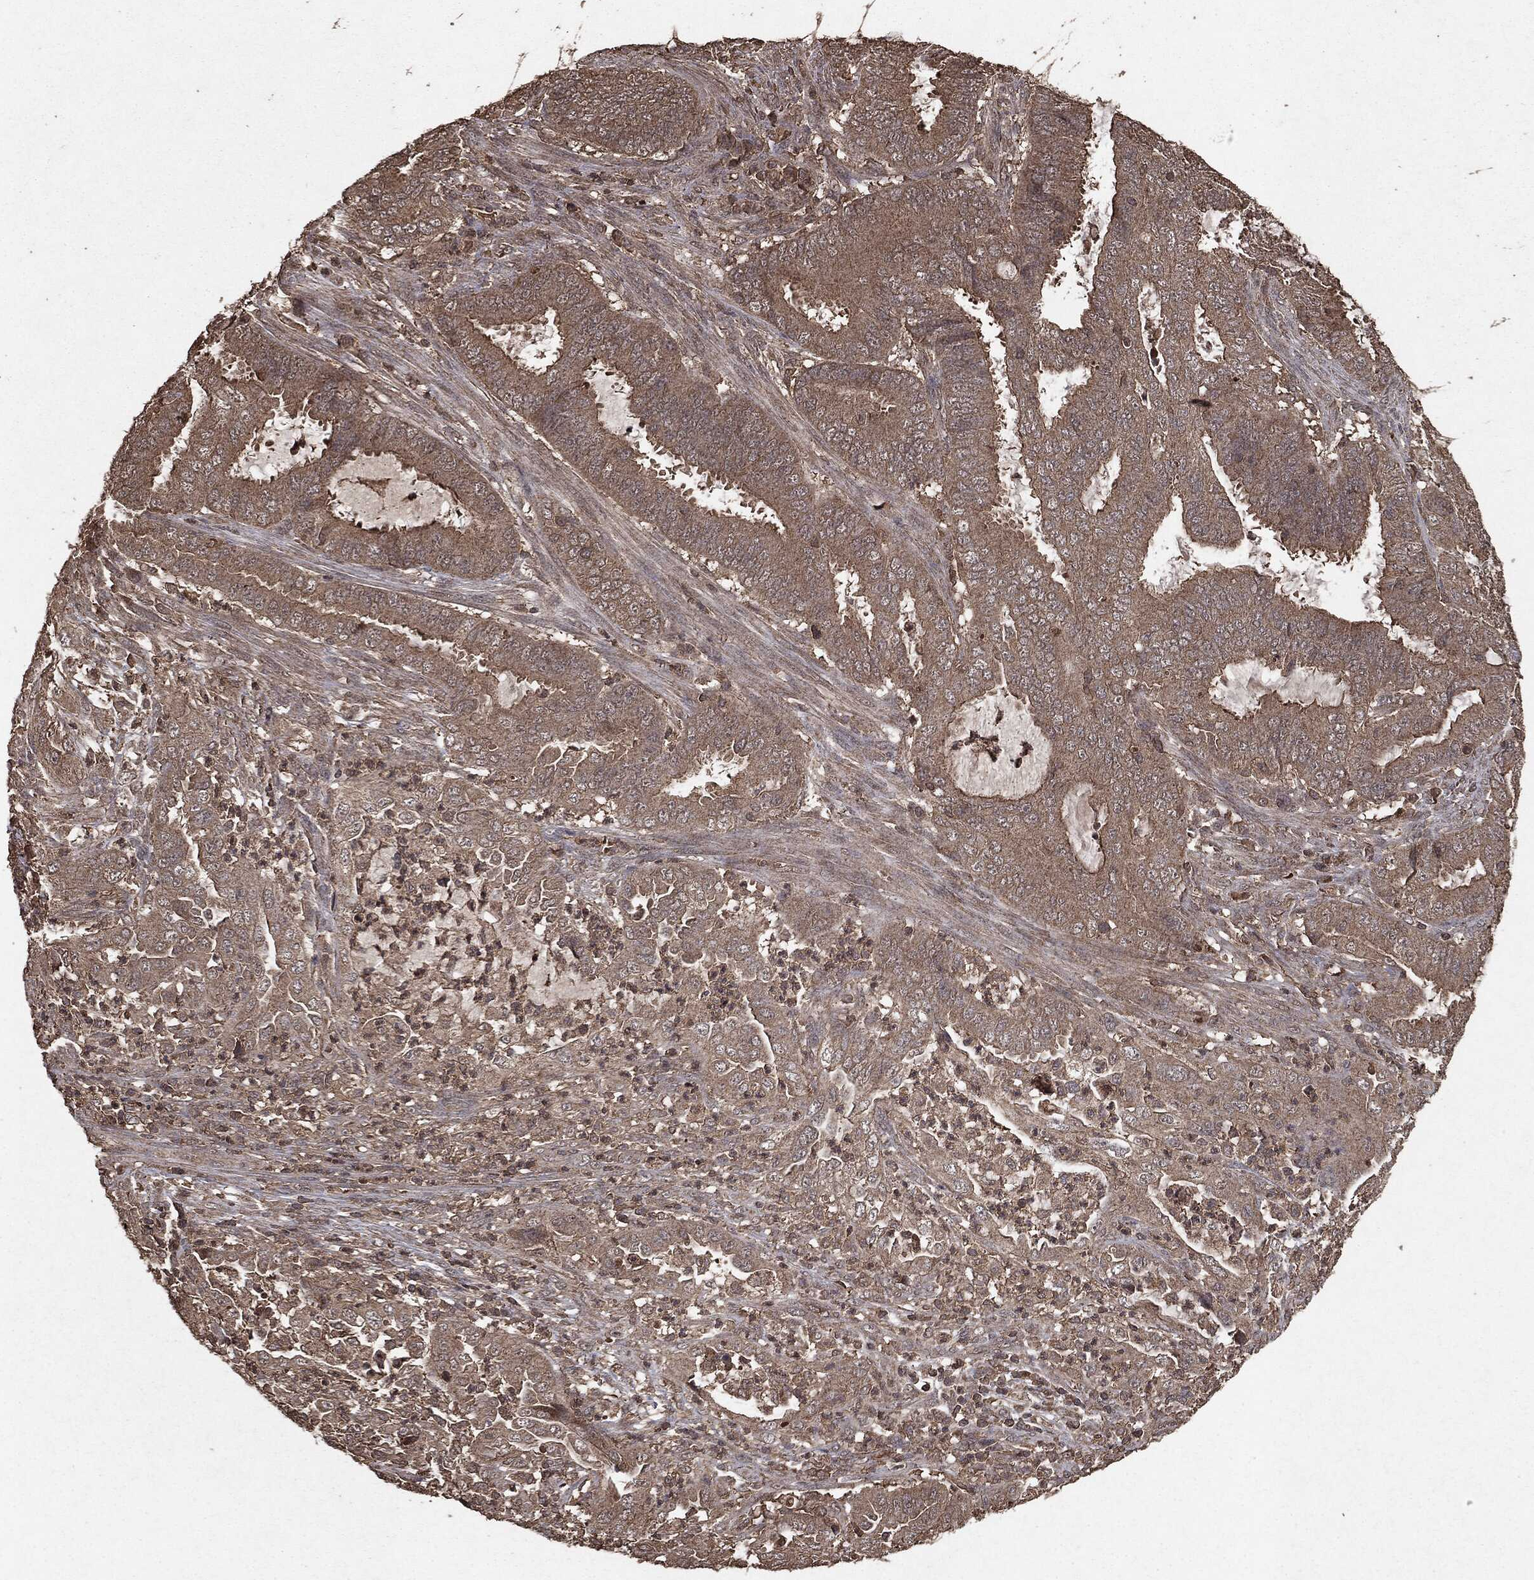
{"staining": {"intensity": "weak", "quantity": "25%-75%", "location": "cytoplasmic/membranous"}, "tissue": "endometrial cancer", "cell_type": "Tumor cells", "image_type": "cancer", "snomed": [{"axis": "morphology", "description": "Adenocarcinoma, NOS"}, {"axis": "topography", "description": "Endometrium"}], "caption": "A histopathology image showing weak cytoplasmic/membranous positivity in about 25%-75% of tumor cells in adenocarcinoma (endometrial), as visualized by brown immunohistochemical staining.", "gene": "NME1", "patient": {"sex": "female", "age": 51}}